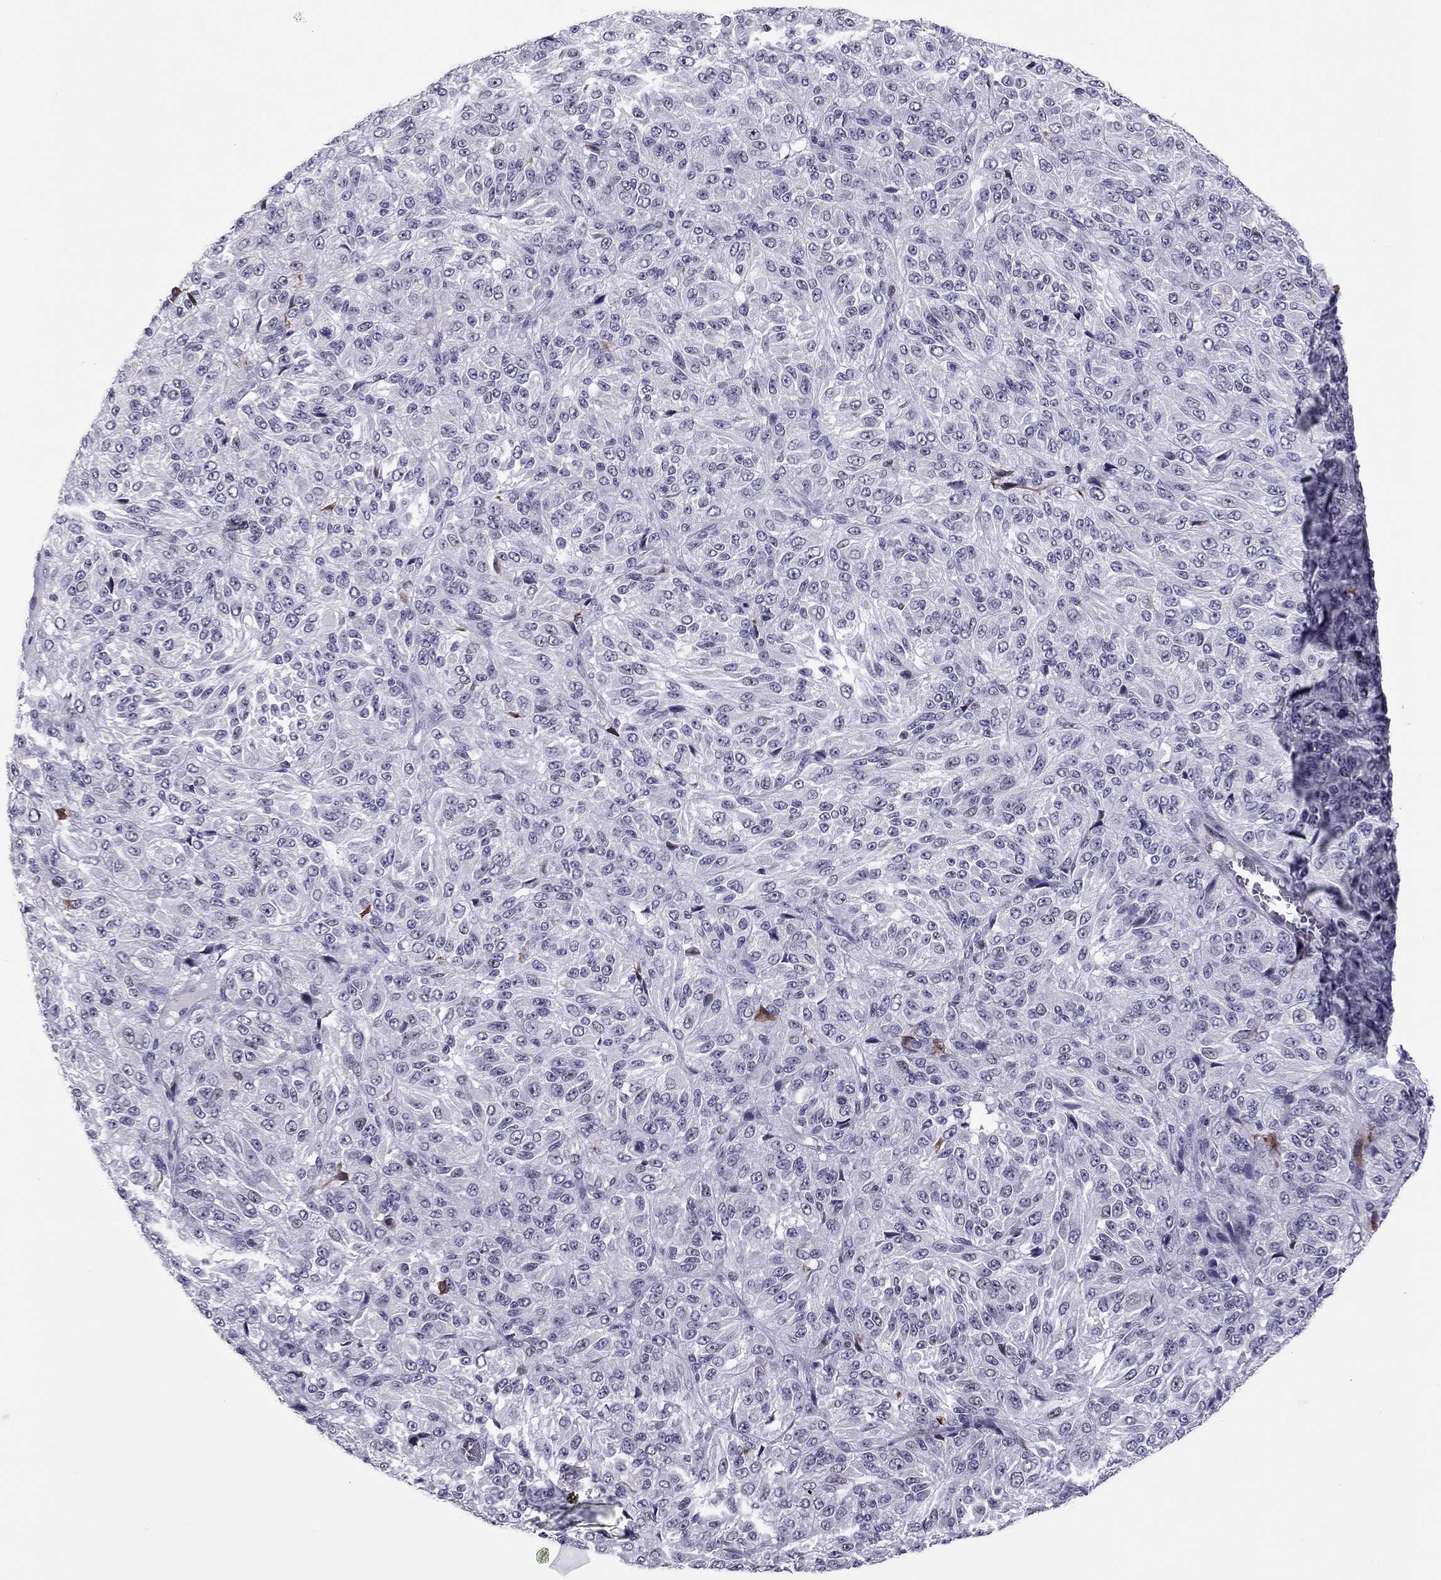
{"staining": {"intensity": "negative", "quantity": "none", "location": "none"}, "tissue": "melanoma", "cell_type": "Tumor cells", "image_type": "cancer", "snomed": [{"axis": "morphology", "description": "Malignant melanoma, Metastatic site"}, {"axis": "topography", "description": "Brain"}], "caption": "Melanoma was stained to show a protein in brown. There is no significant positivity in tumor cells.", "gene": "CCL27", "patient": {"sex": "female", "age": 56}}